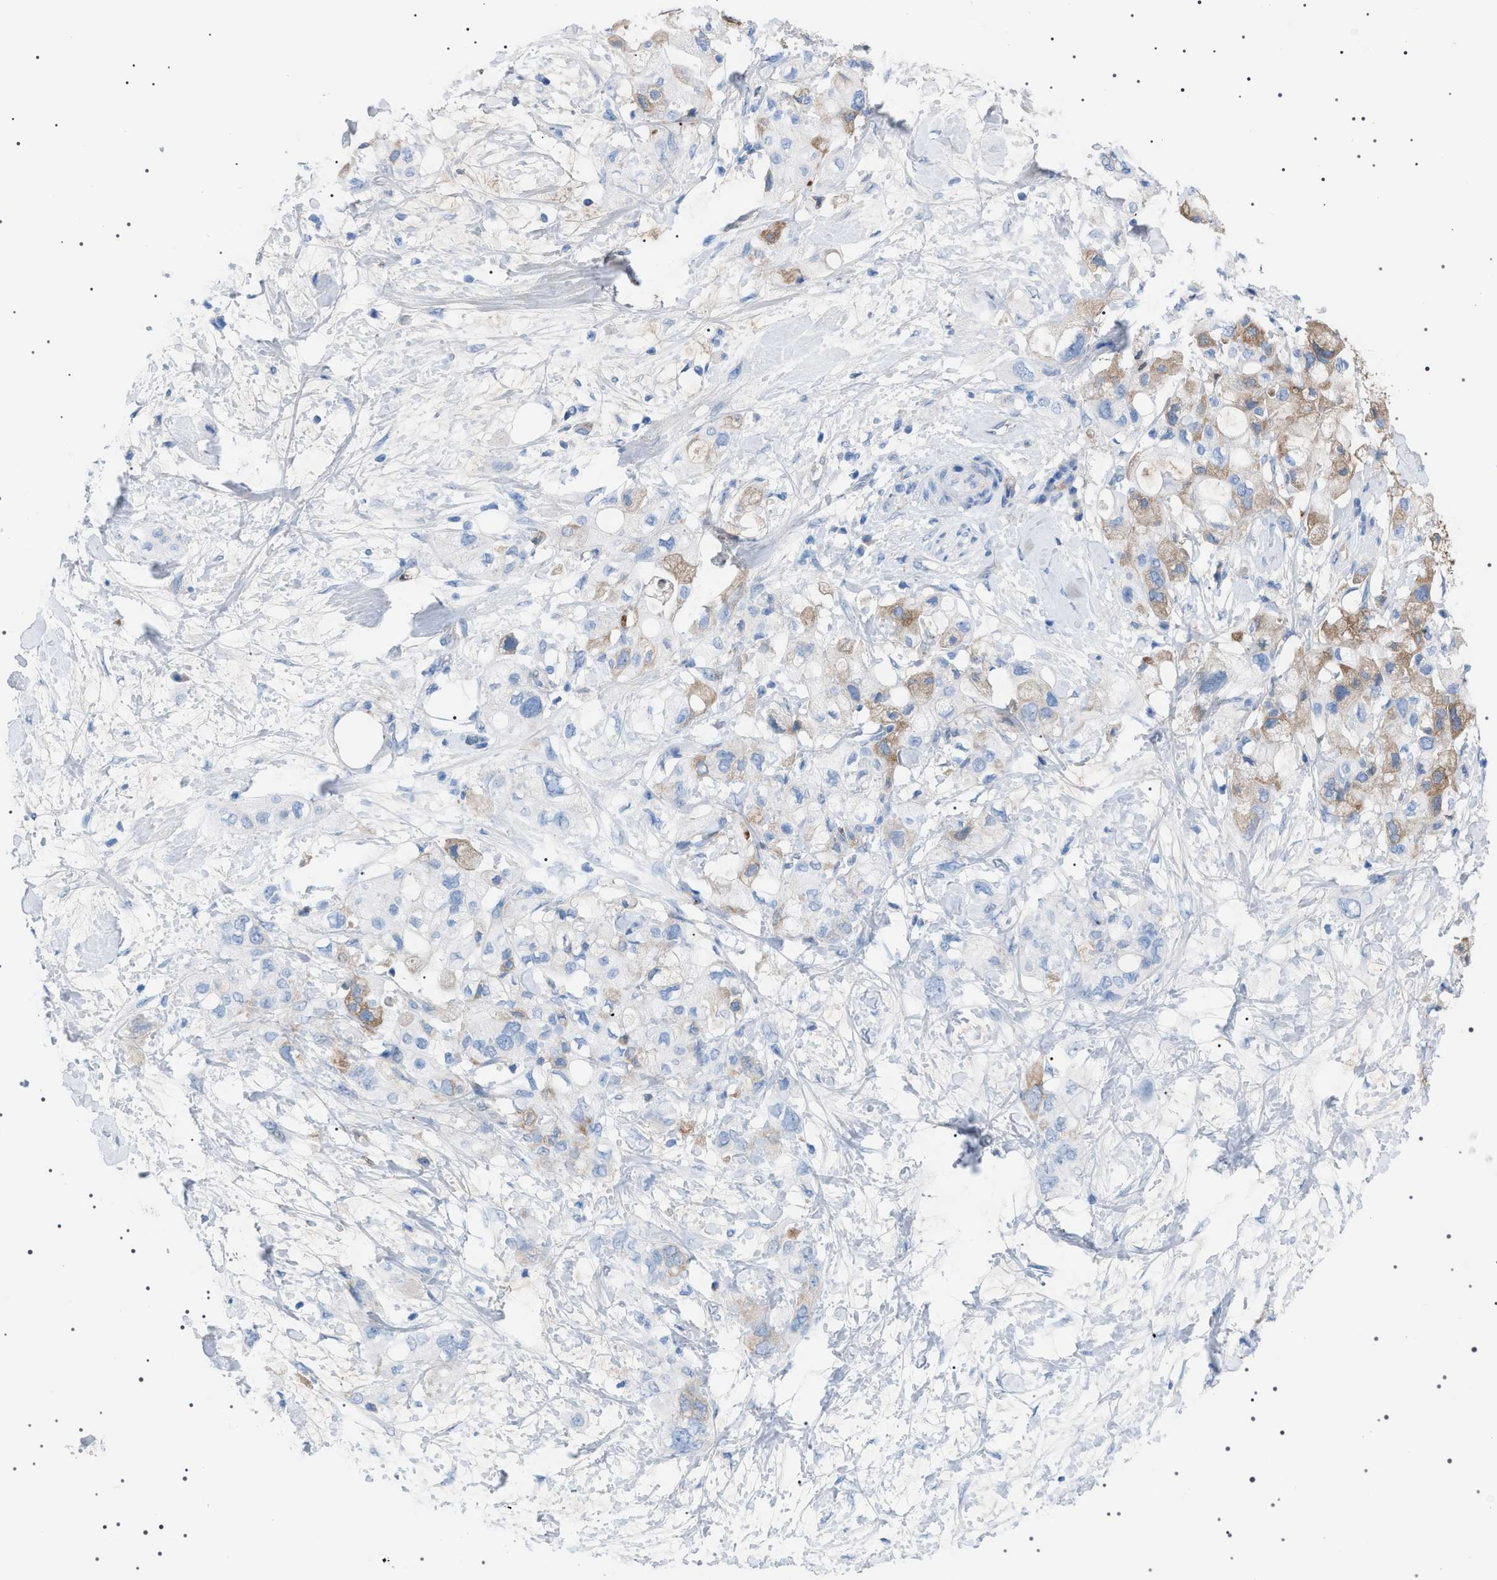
{"staining": {"intensity": "weak", "quantity": "25%-75%", "location": "cytoplasmic/membranous"}, "tissue": "pancreatic cancer", "cell_type": "Tumor cells", "image_type": "cancer", "snomed": [{"axis": "morphology", "description": "Adenocarcinoma, NOS"}, {"axis": "topography", "description": "Pancreas"}], "caption": "Immunohistochemistry photomicrograph of neoplastic tissue: human pancreatic cancer stained using IHC demonstrates low levels of weak protein expression localized specifically in the cytoplasmic/membranous of tumor cells, appearing as a cytoplasmic/membranous brown color.", "gene": "LPA", "patient": {"sex": "female", "age": 56}}